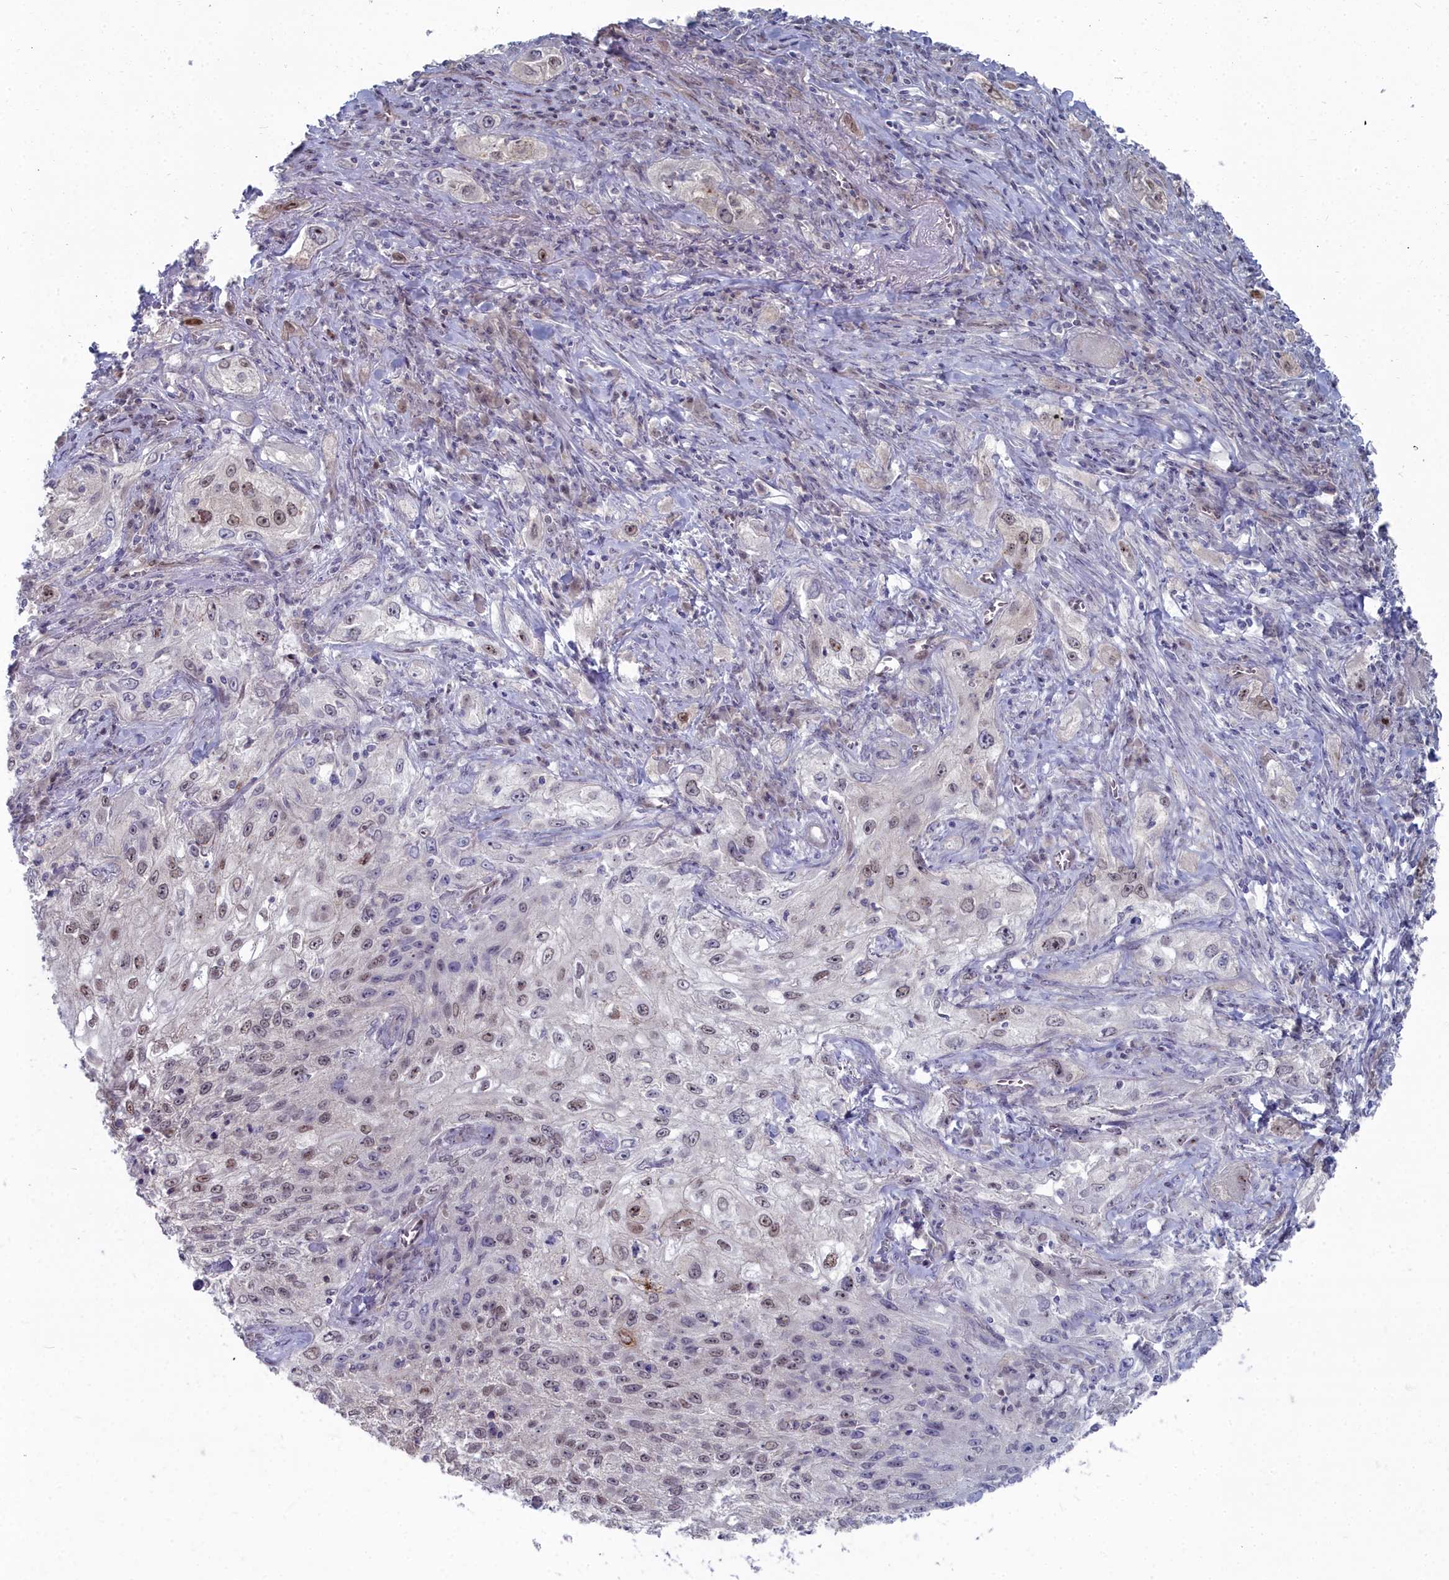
{"staining": {"intensity": "weak", "quantity": "25%-75%", "location": "nuclear"}, "tissue": "lung cancer", "cell_type": "Tumor cells", "image_type": "cancer", "snomed": [{"axis": "morphology", "description": "Squamous cell carcinoma, NOS"}, {"axis": "topography", "description": "Lung"}], "caption": "Immunohistochemical staining of human lung cancer (squamous cell carcinoma) shows low levels of weak nuclear protein staining in about 25%-75% of tumor cells.", "gene": "RPS27A", "patient": {"sex": "female", "age": 69}}